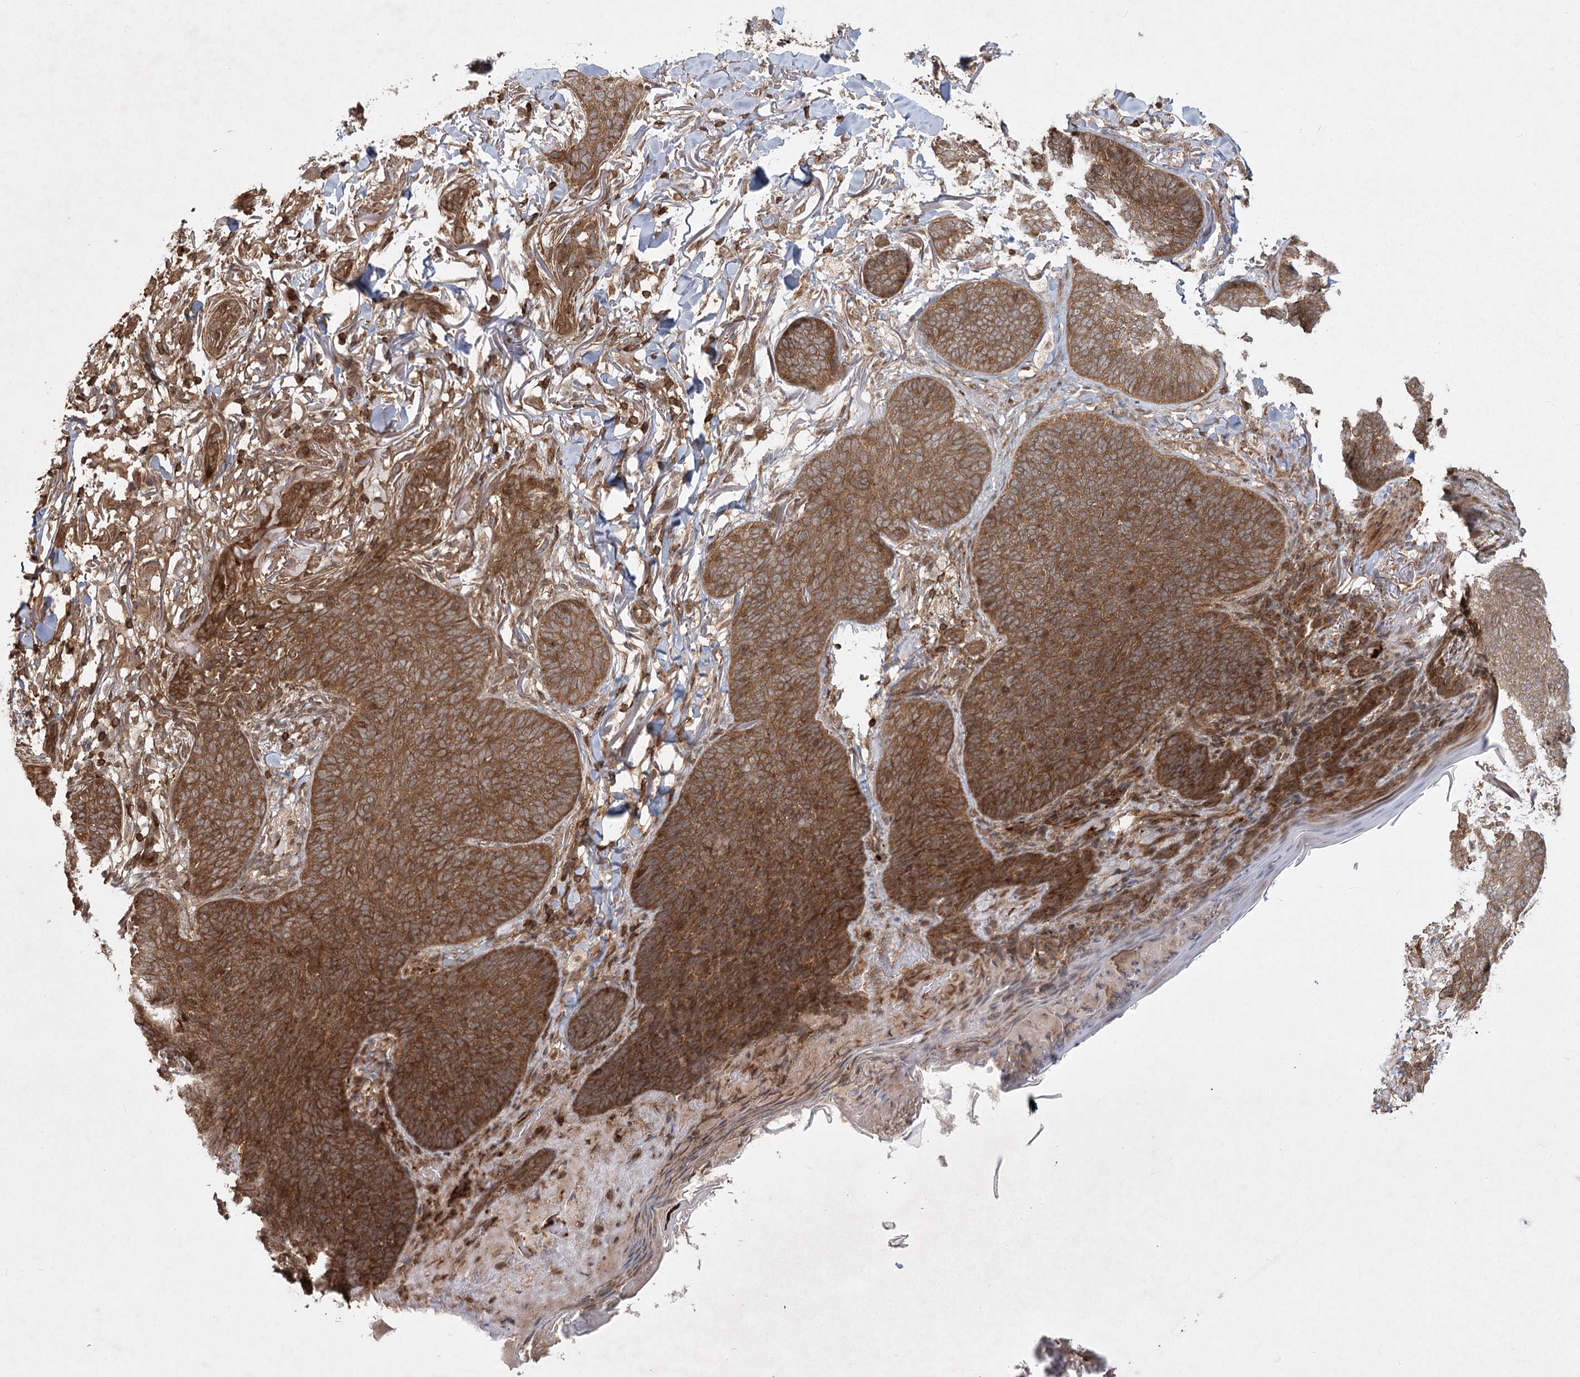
{"staining": {"intensity": "strong", "quantity": ">75%", "location": "cytoplasmic/membranous"}, "tissue": "skin cancer", "cell_type": "Tumor cells", "image_type": "cancer", "snomed": [{"axis": "morphology", "description": "Basal cell carcinoma"}, {"axis": "topography", "description": "Skin"}], "caption": "Strong cytoplasmic/membranous expression for a protein is present in about >75% of tumor cells of skin cancer using immunohistochemistry (IHC).", "gene": "MDFIC", "patient": {"sex": "male", "age": 85}}